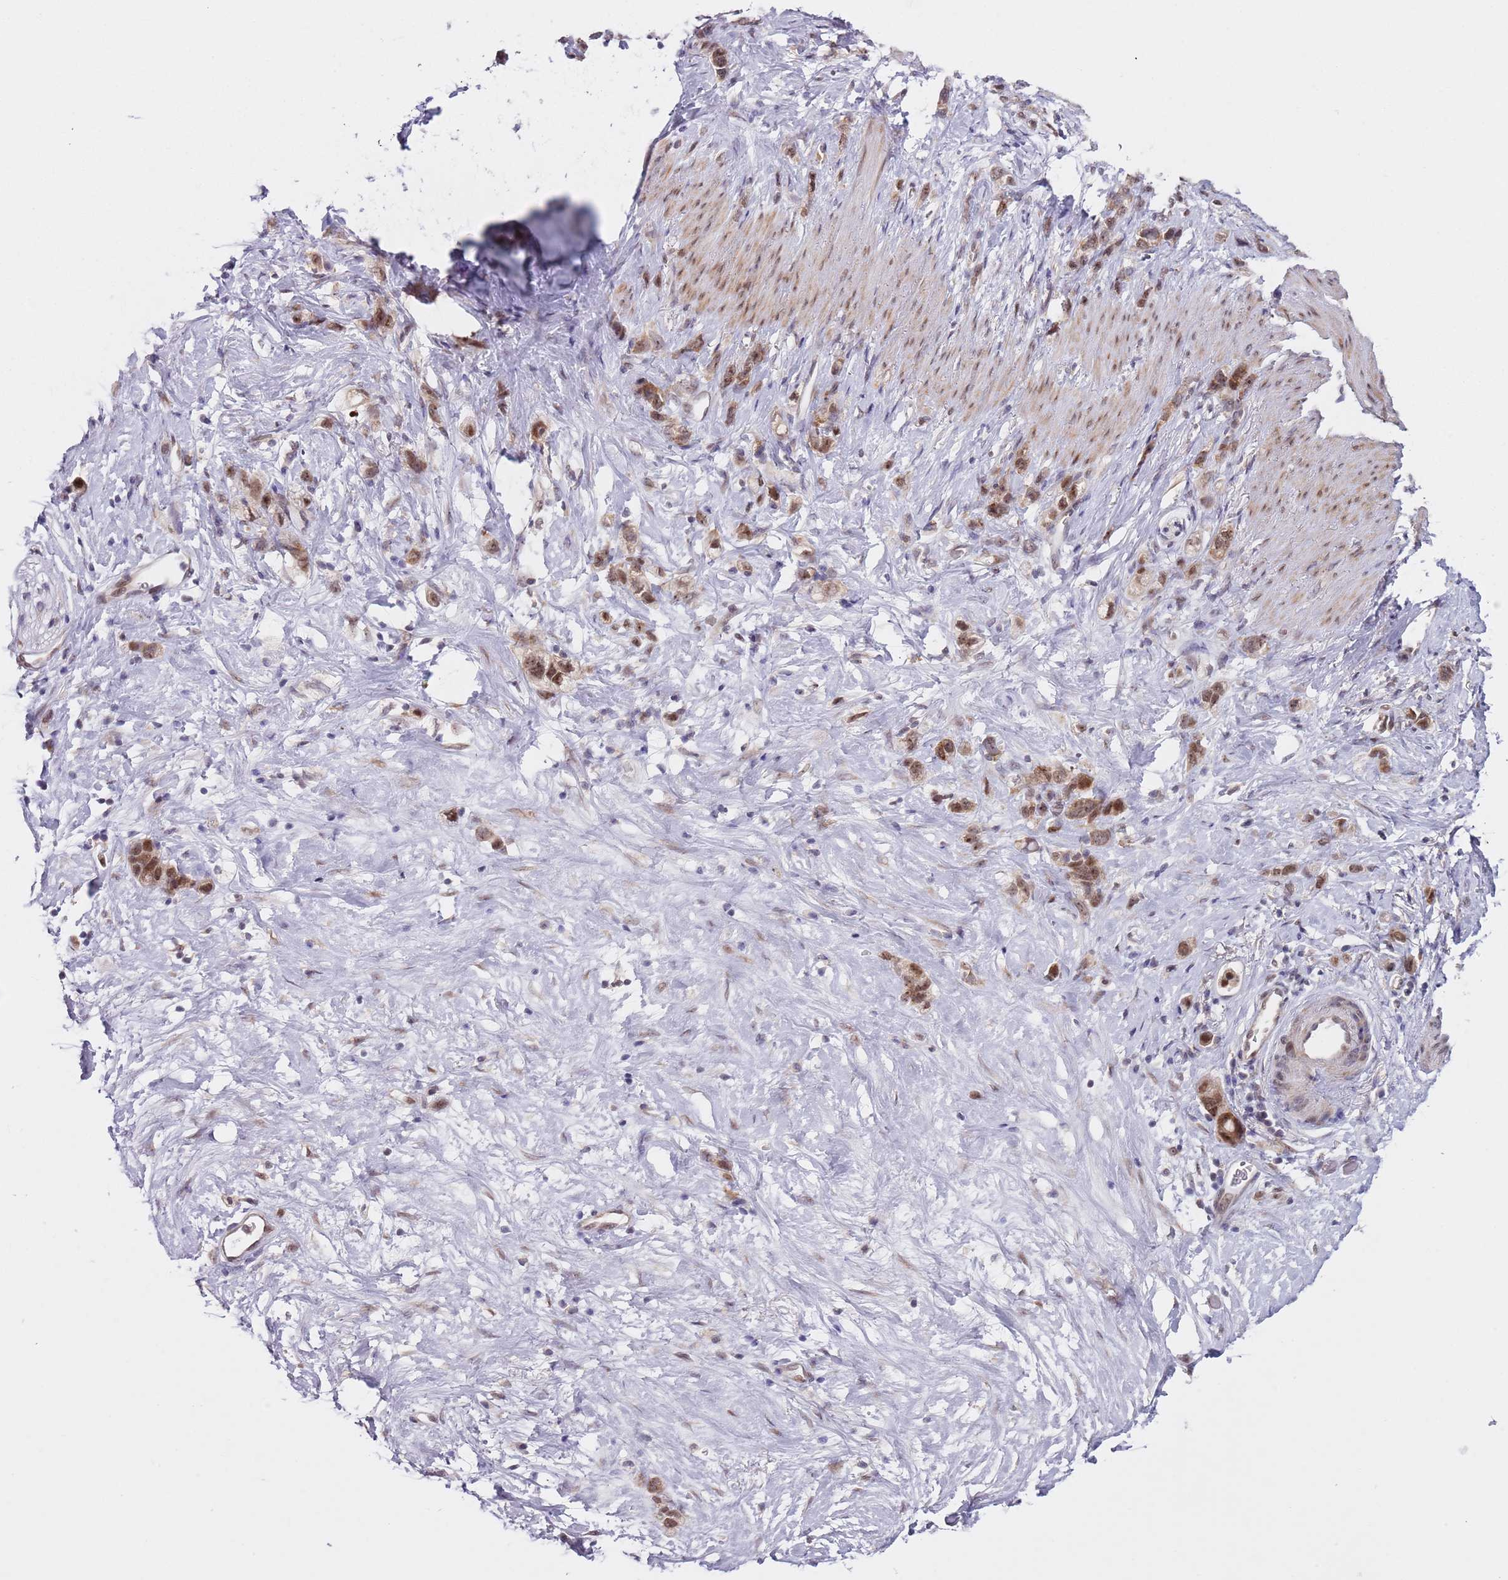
{"staining": {"intensity": "moderate", "quantity": ">75%", "location": "nuclear"}, "tissue": "stomach cancer", "cell_type": "Tumor cells", "image_type": "cancer", "snomed": [{"axis": "morphology", "description": "Adenocarcinoma, NOS"}, {"axis": "topography", "description": "Stomach"}], "caption": "Protein analysis of adenocarcinoma (stomach) tissue exhibits moderate nuclear expression in approximately >75% of tumor cells.", "gene": "SLC25A32", "patient": {"sex": "female", "age": 65}}